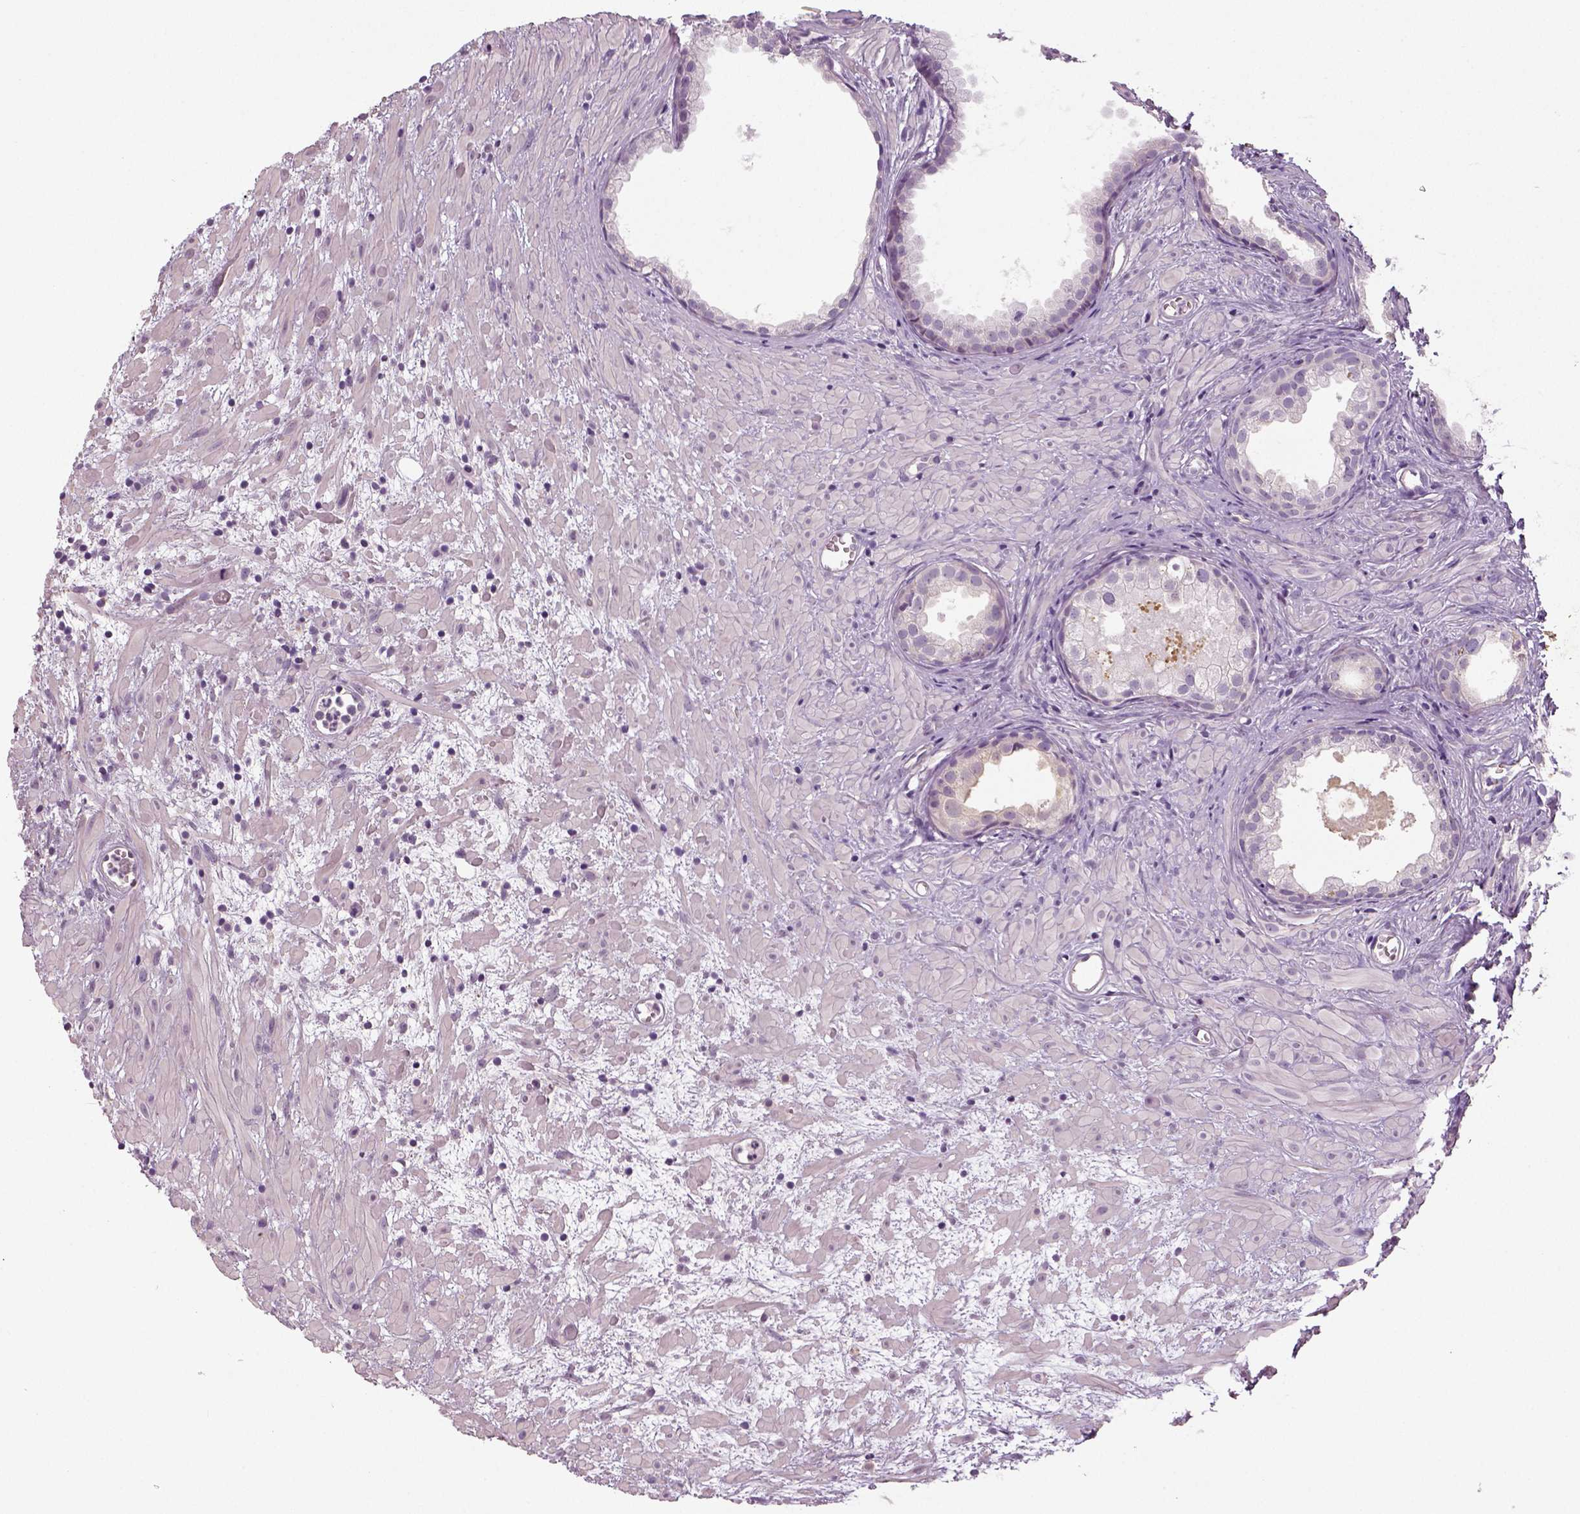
{"staining": {"intensity": "negative", "quantity": "none", "location": "none"}, "tissue": "prostate cancer", "cell_type": "Tumor cells", "image_type": "cancer", "snomed": [{"axis": "morphology", "description": "Adenocarcinoma, High grade"}, {"axis": "topography", "description": "Prostate"}], "caption": "A high-resolution histopathology image shows immunohistochemistry staining of high-grade adenocarcinoma (prostate), which reveals no significant staining in tumor cells. (DAB (3,3'-diaminobenzidine) immunohistochemistry (IHC) visualized using brightfield microscopy, high magnification).", "gene": "NECAB1", "patient": {"sex": "male", "age": 79}}